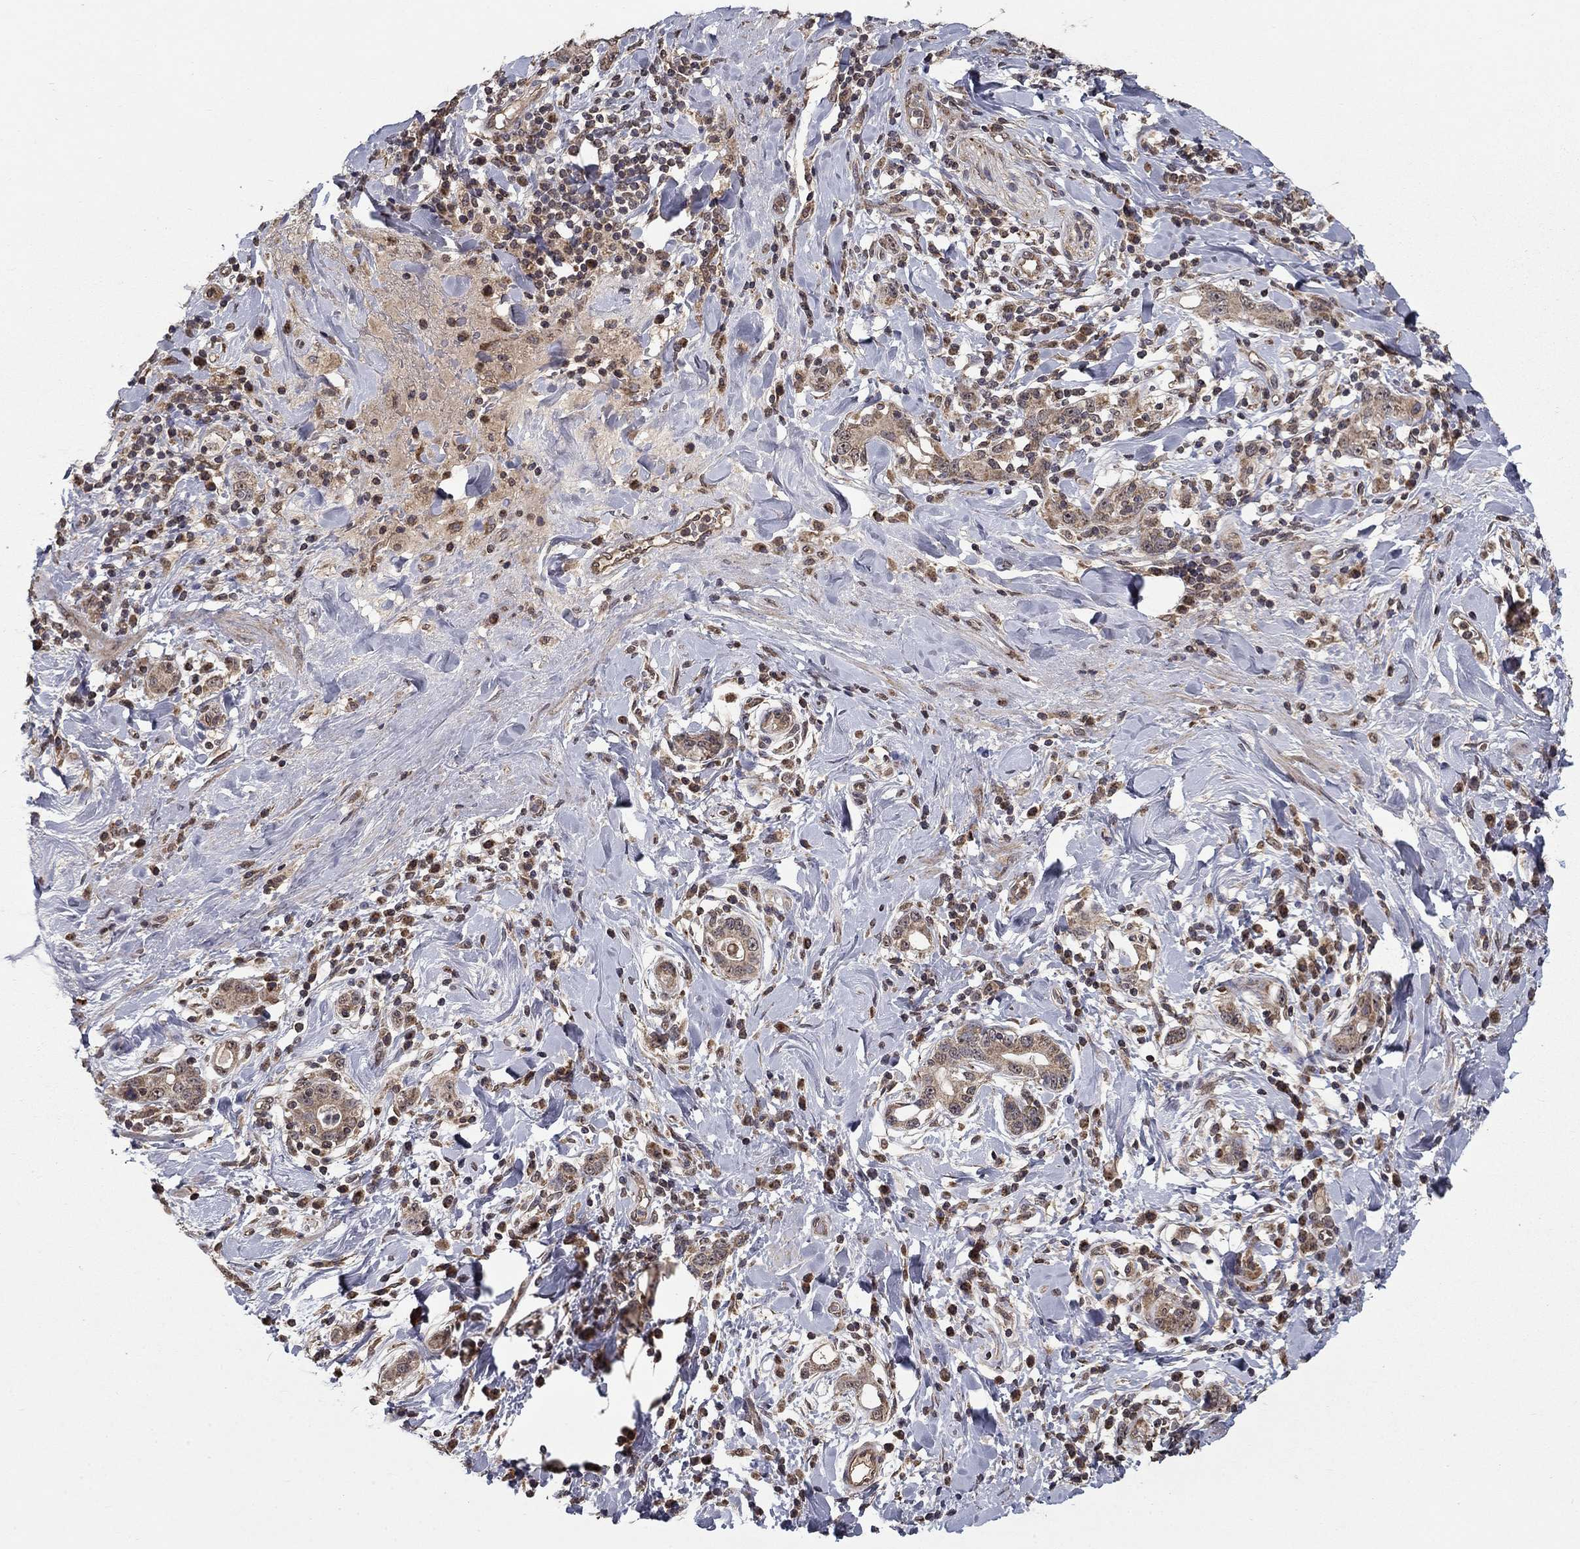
{"staining": {"intensity": "weak", "quantity": "25%-75%", "location": "cytoplasmic/membranous"}, "tissue": "stomach cancer", "cell_type": "Tumor cells", "image_type": "cancer", "snomed": [{"axis": "morphology", "description": "Adenocarcinoma, NOS"}, {"axis": "topography", "description": "Stomach"}], "caption": "Immunohistochemical staining of human stomach cancer displays low levels of weak cytoplasmic/membranous protein staining in about 25%-75% of tumor cells.", "gene": "SLC2A13", "patient": {"sex": "male", "age": 79}}